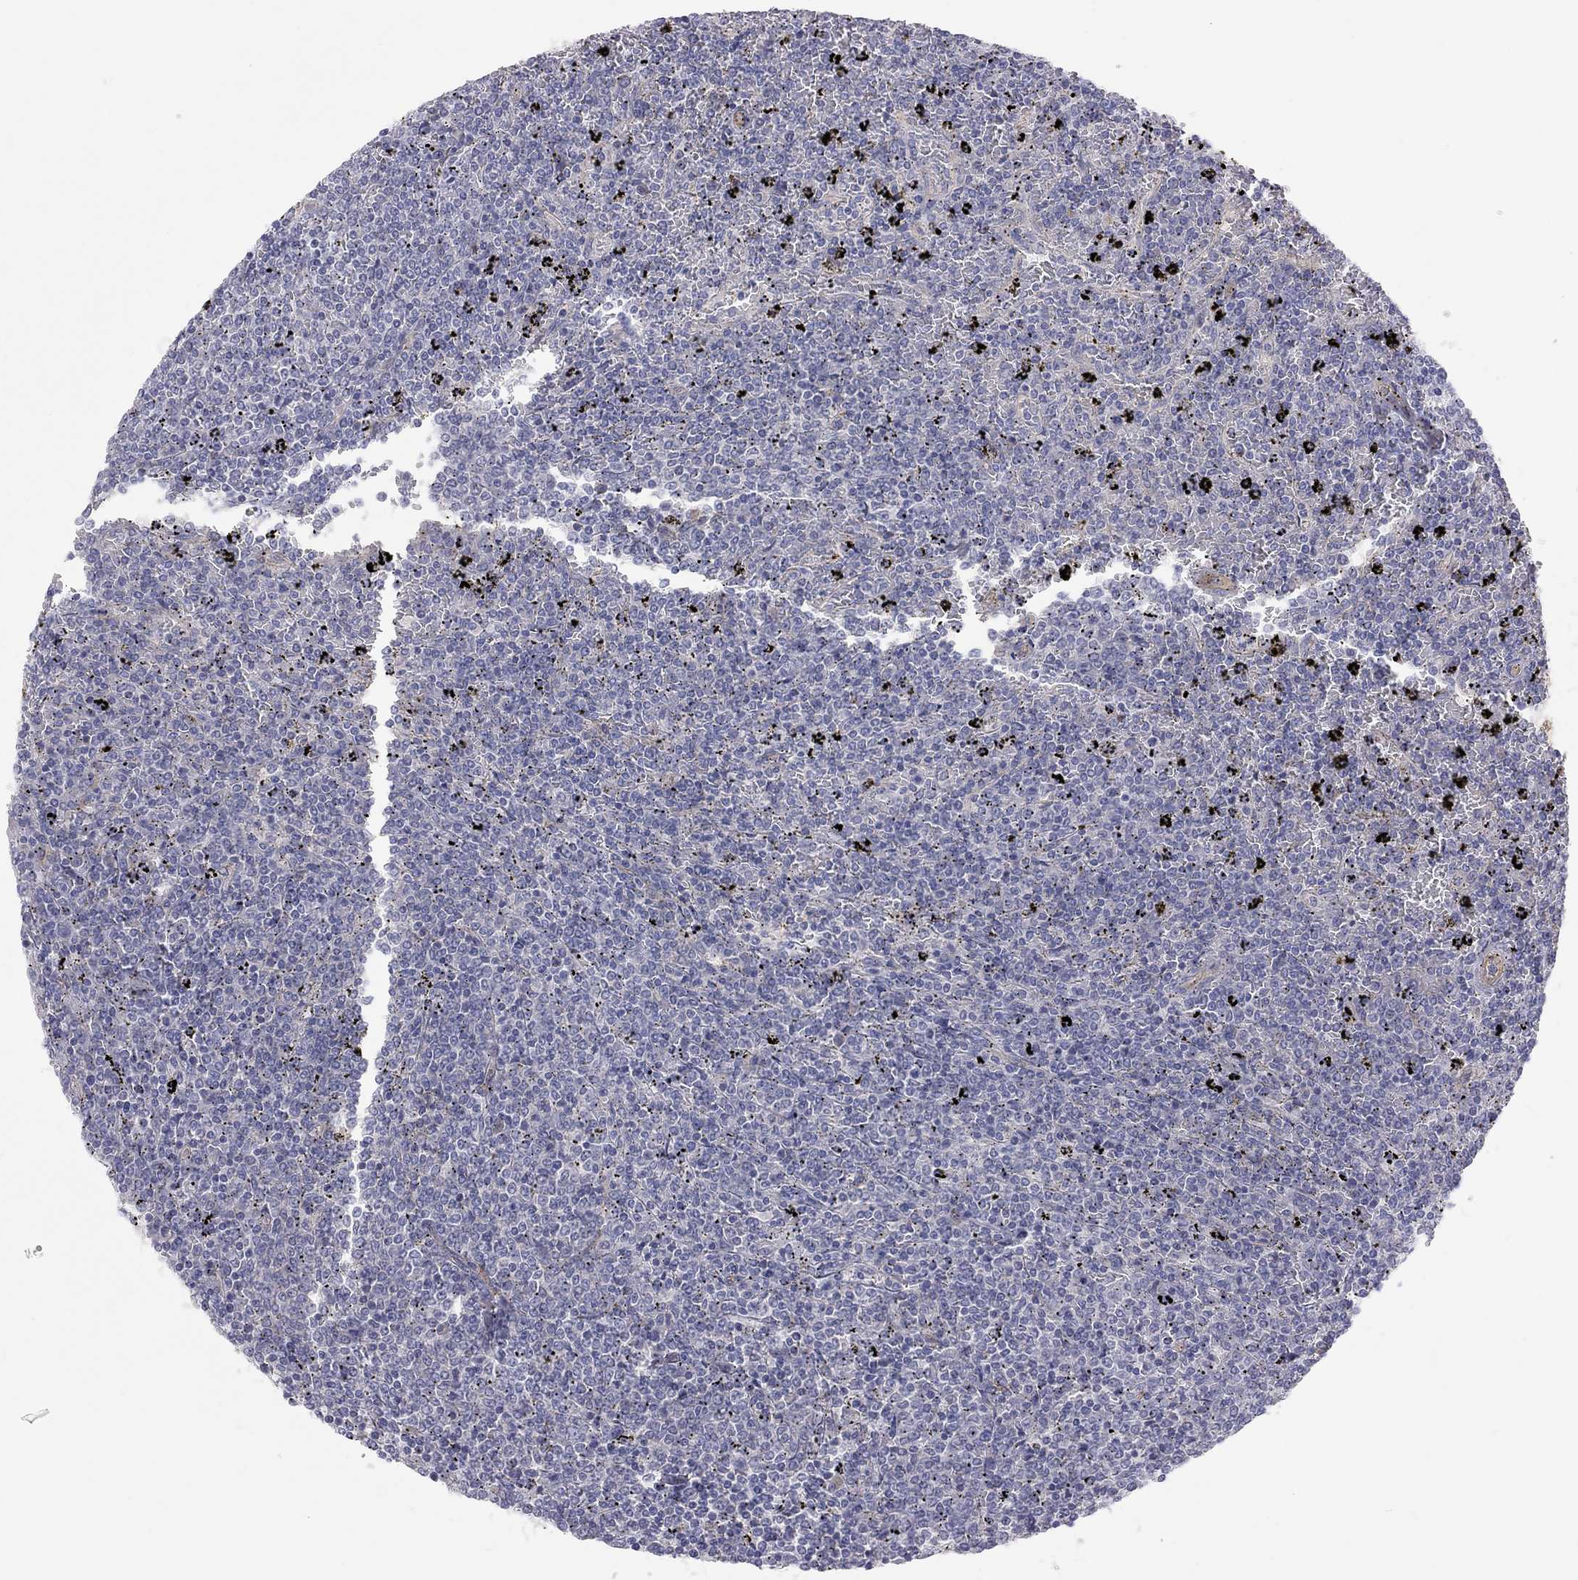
{"staining": {"intensity": "negative", "quantity": "none", "location": "none"}, "tissue": "lymphoma", "cell_type": "Tumor cells", "image_type": "cancer", "snomed": [{"axis": "morphology", "description": "Malignant lymphoma, non-Hodgkin's type, Low grade"}, {"axis": "topography", "description": "Spleen"}], "caption": "Human low-grade malignant lymphoma, non-Hodgkin's type stained for a protein using IHC reveals no staining in tumor cells.", "gene": "GPRC5B", "patient": {"sex": "female", "age": 77}}